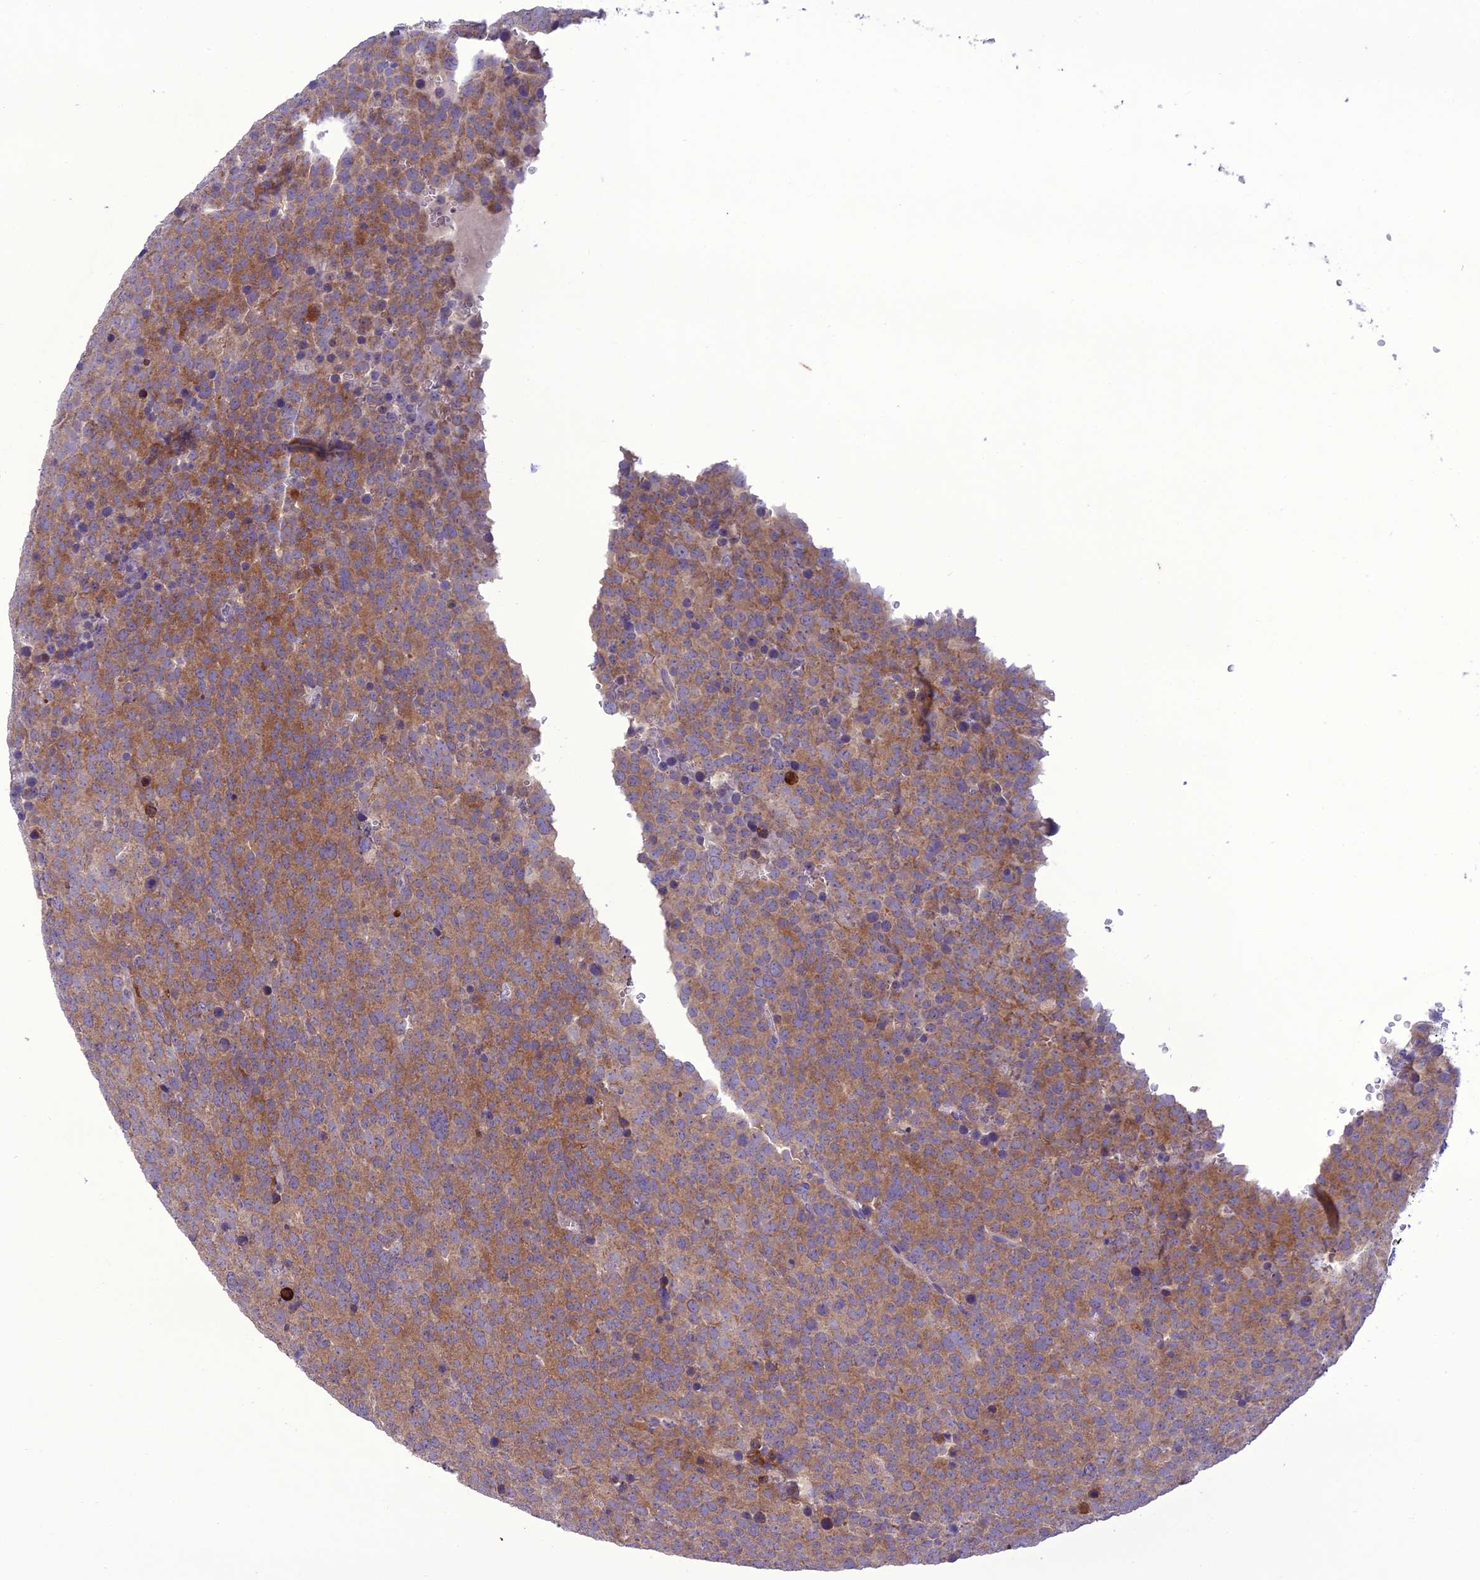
{"staining": {"intensity": "moderate", "quantity": ">75%", "location": "cytoplasmic/membranous"}, "tissue": "testis cancer", "cell_type": "Tumor cells", "image_type": "cancer", "snomed": [{"axis": "morphology", "description": "Seminoma, NOS"}, {"axis": "topography", "description": "Testis"}], "caption": "A brown stain shows moderate cytoplasmic/membranous expression of a protein in testis cancer tumor cells.", "gene": "SCRT1", "patient": {"sex": "male", "age": 71}}